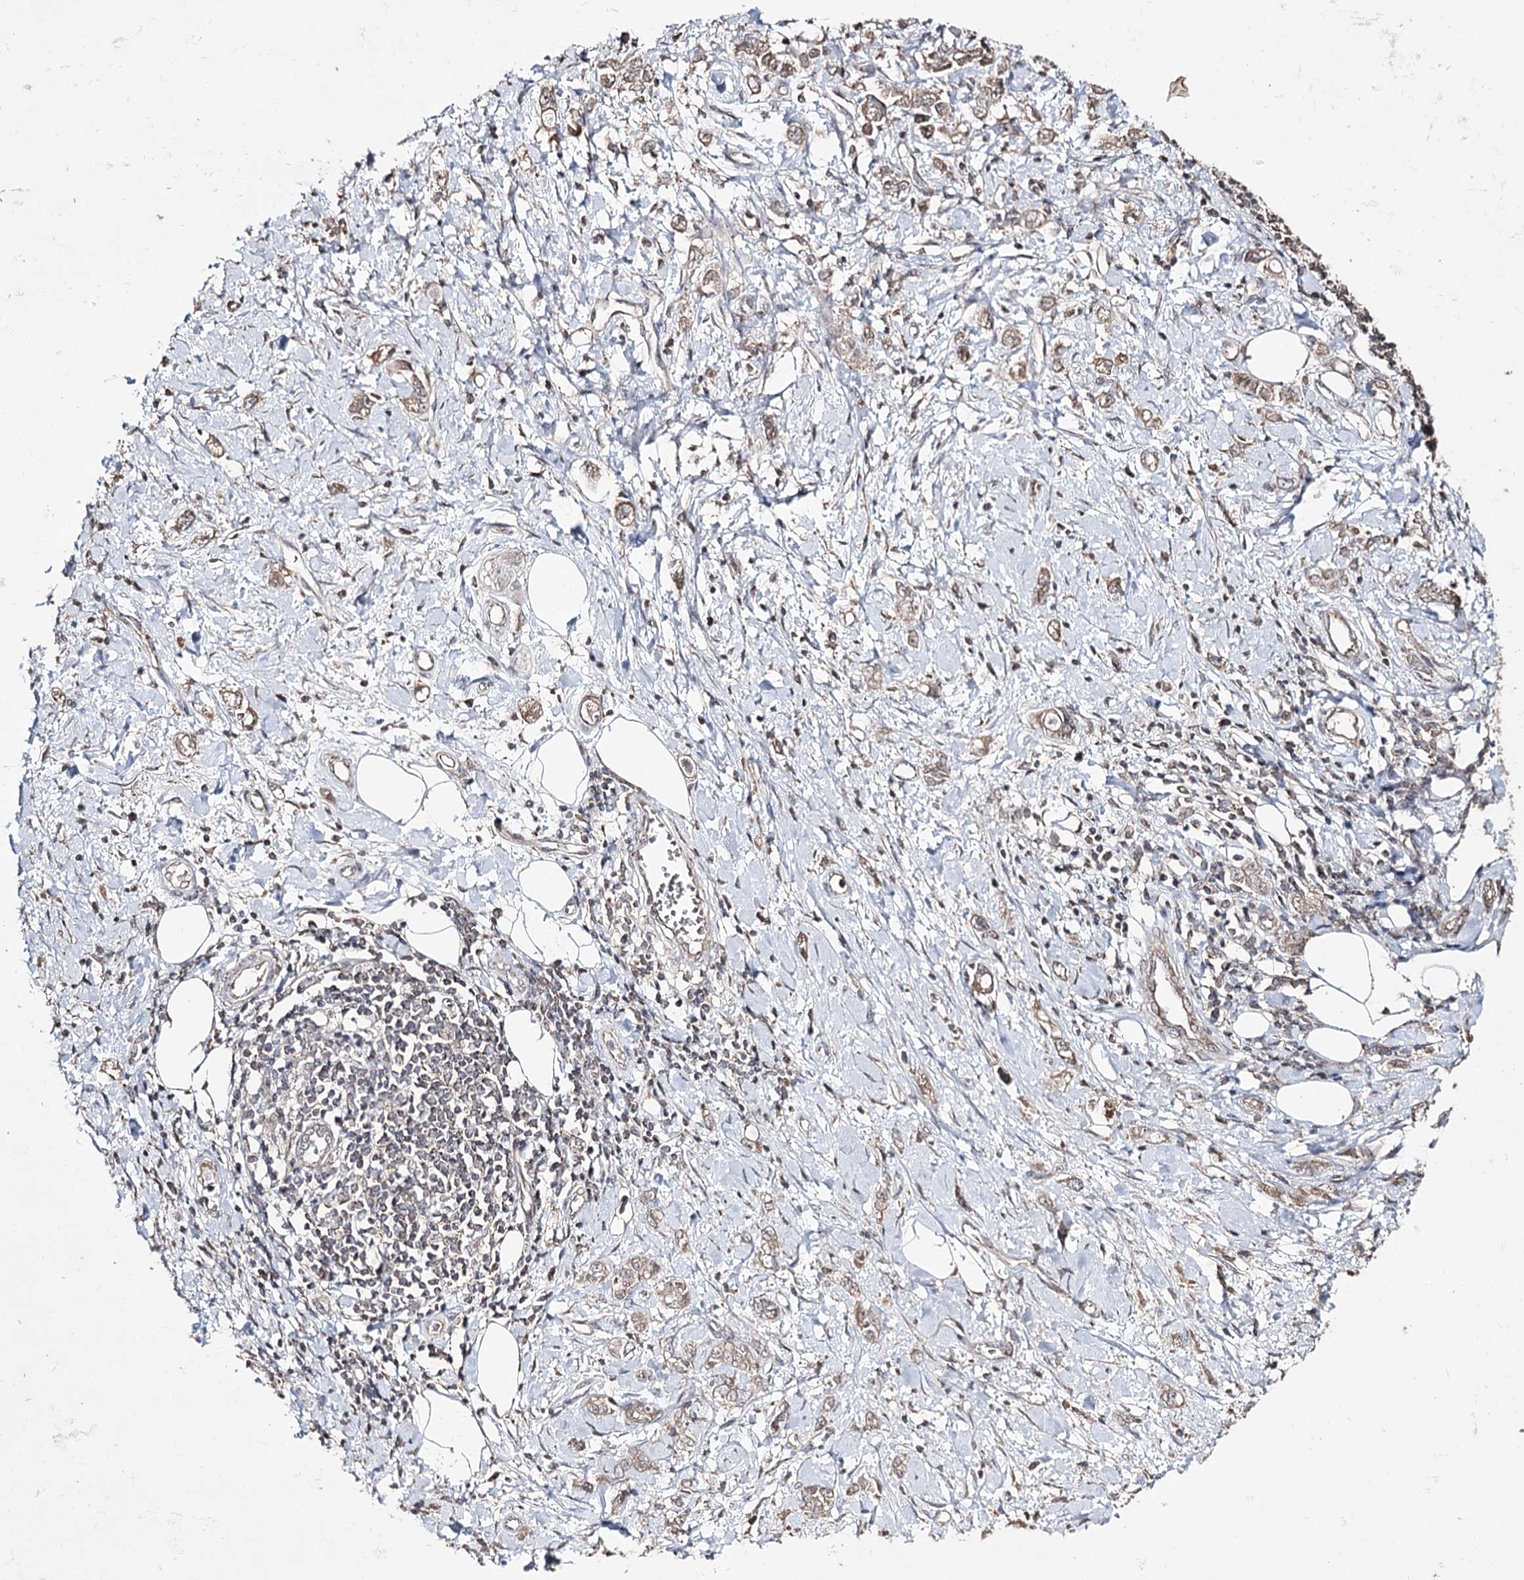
{"staining": {"intensity": "weak", "quantity": ">75%", "location": "cytoplasmic/membranous"}, "tissue": "stomach cancer", "cell_type": "Tumor cells", "image_type": "cancer", "snomed": [{"axis": "morphology", "description": "Adenocarcinoma, NOS"}, {"axis": "topography", "description": "Stomach"}], "caption": "High-power microscopy captured an immunohistochemistry (IHC) micrograph of stomach cancer, revealing weak cytoplasmic/membranous staining in about >75% of tumor cells.", "gene": "ACTR6", "patient": {"sex": "female", "age": 76}}